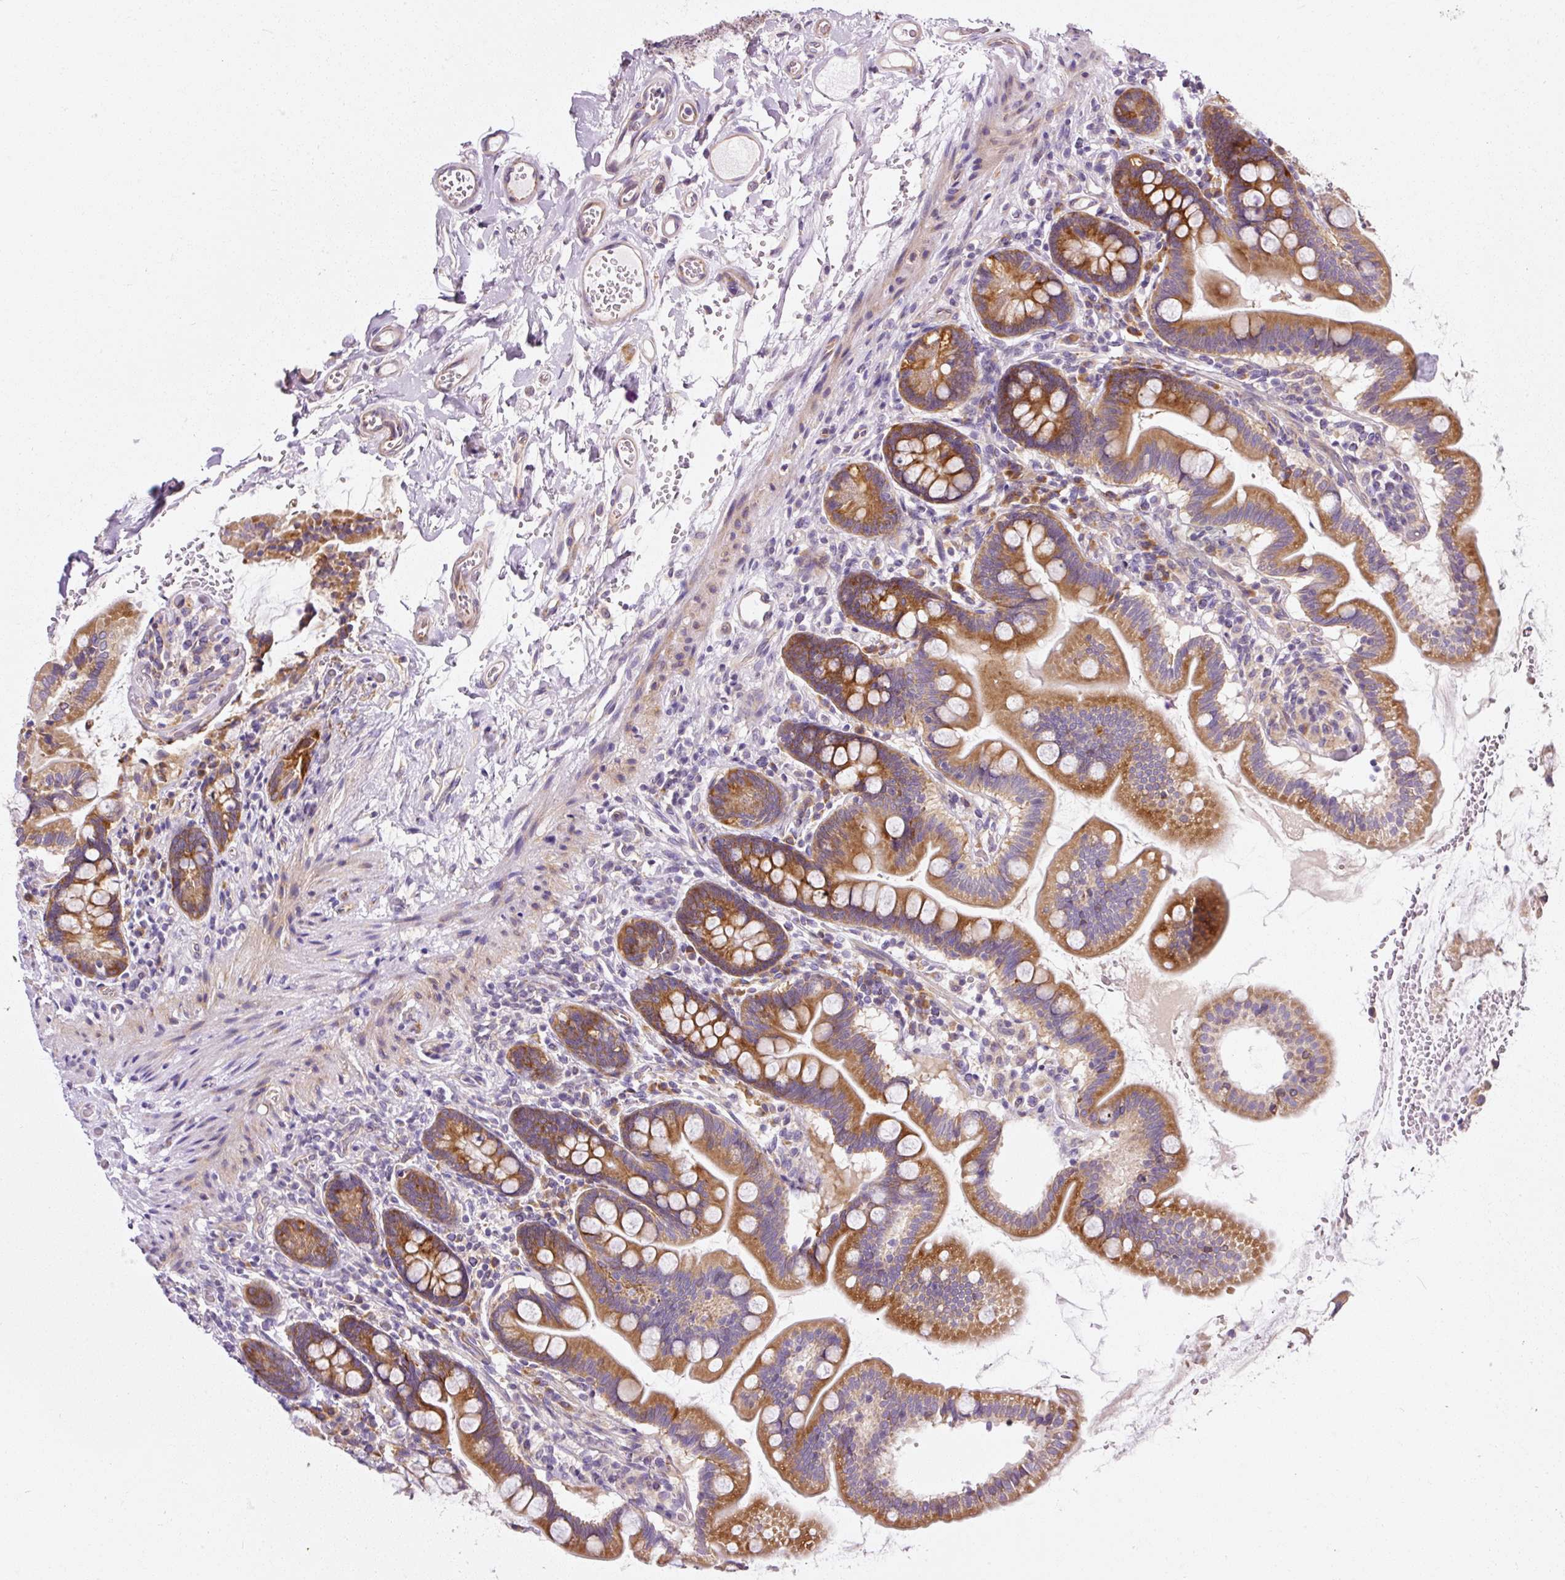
{"staining": {"intensity": "strong", "quantity": ">75%", "location": "cytoplasmic/membranous"}, "tissue": "small intestine", "cell_type": "Glandular cells", "image_type": "normal", "snomed": [{"axis": "morphology", "description": "Normal tissue, NOS"}, {"axis": "topography", "description": "Small intestine"}], "caption": "Immunohistochemical staining of unremarkable small intestine exhibits high levels of strong cytoplasmic/membranous staining in approximately >75% of glandular cells.", "gene": "RPL10A", "patient": {"sex": "female", "age": 64}}